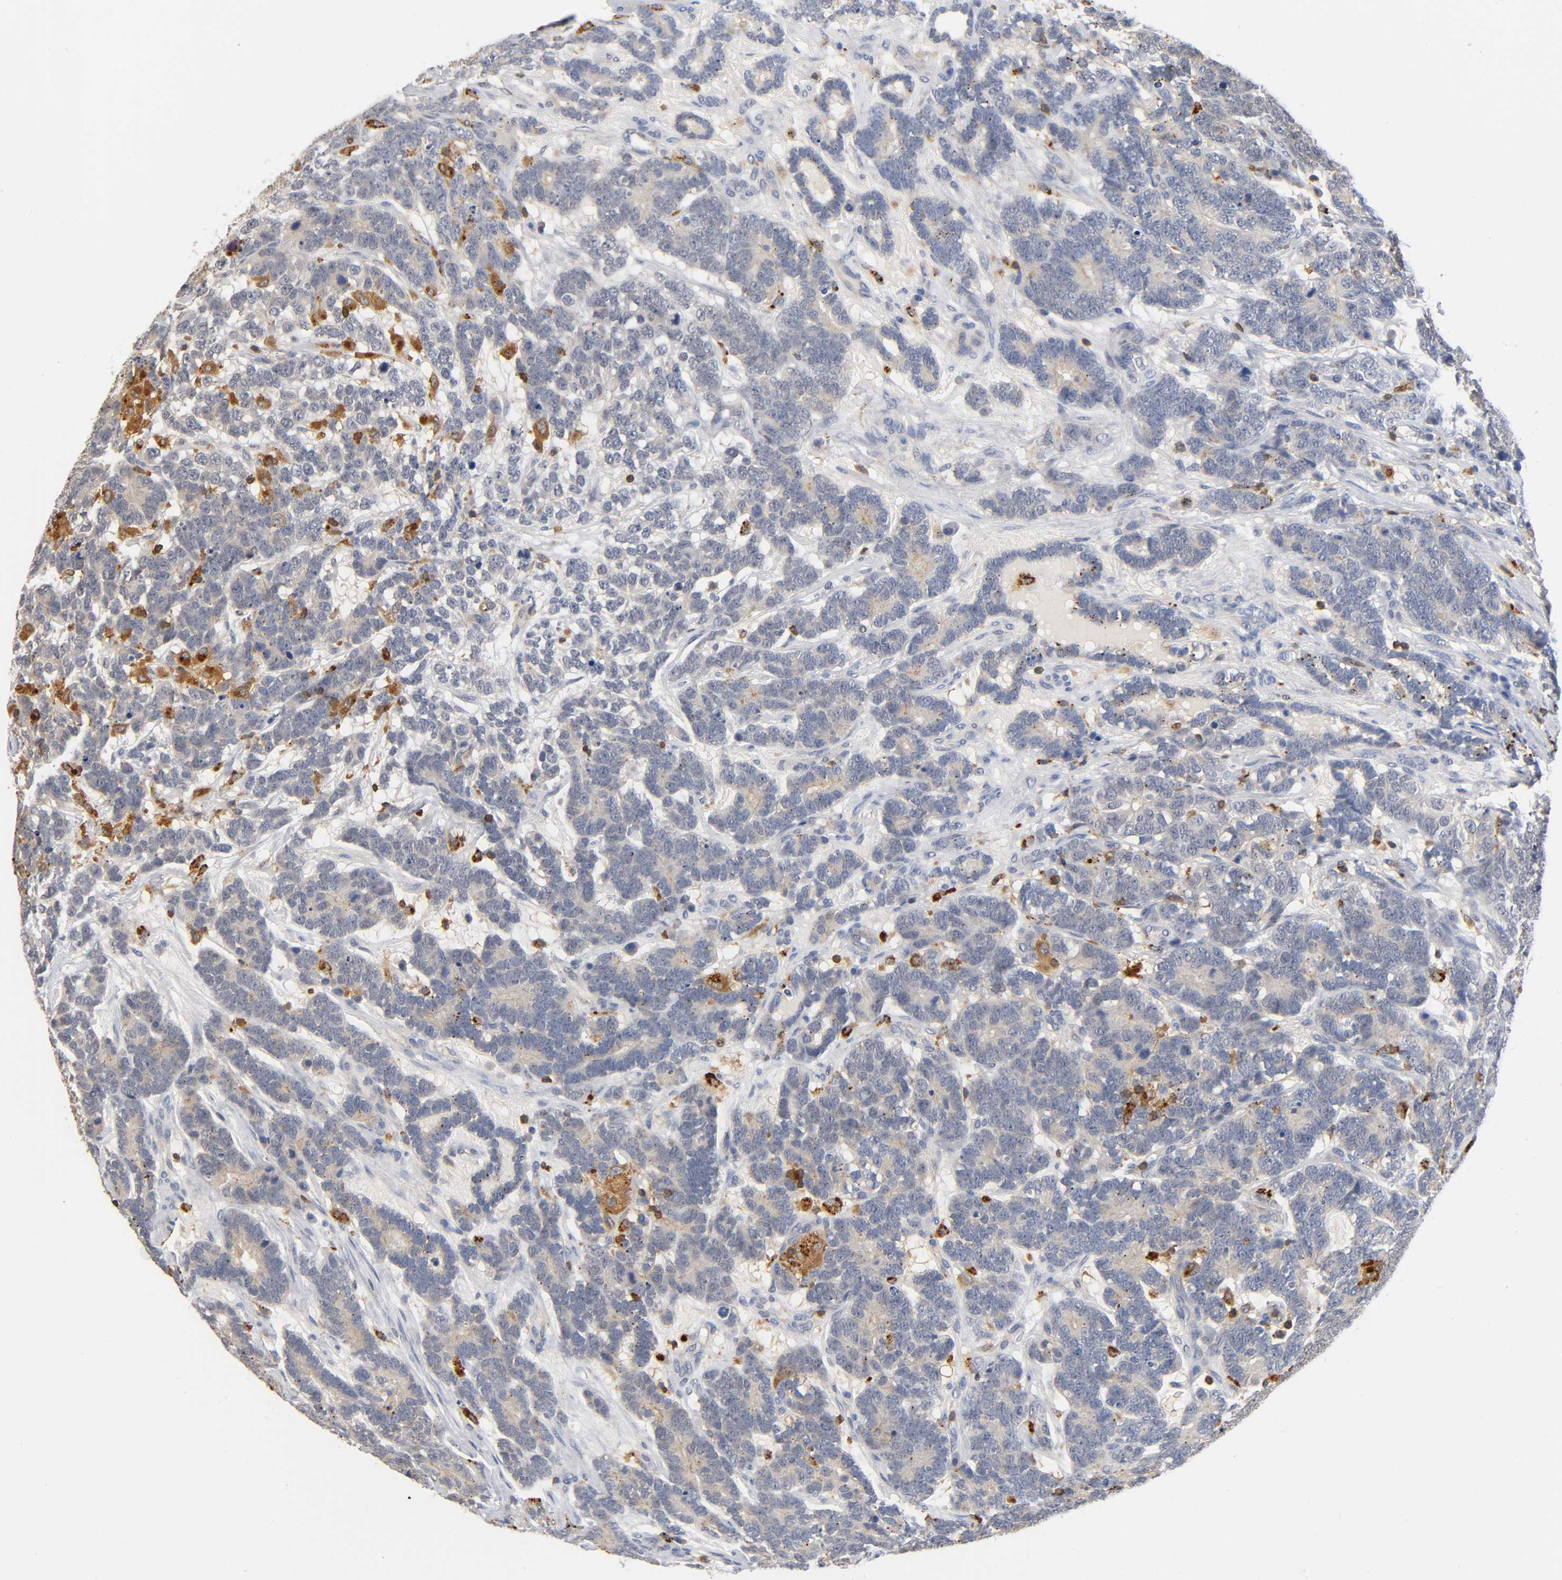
{"staining": {"intensity": "weak", "quantity": "<25%", "location": "cytoplasmic/membranous"}, "tissue": "testis cancer", "cell_type": "Tumor cells", "image_type": "cancer", "snomed": [{"axis": "morphology", "description": "Carcinoma, Embryonal, NOS"}, {"axis": "topography", "description": "Testis"}], "caption": "Embryonal carcinoma (testis) was stained to show a protein in brown. There is no significant positivity in tumor cells.", "gene": "UCKL1", "patient": {"sex": "male", "age": 26}}